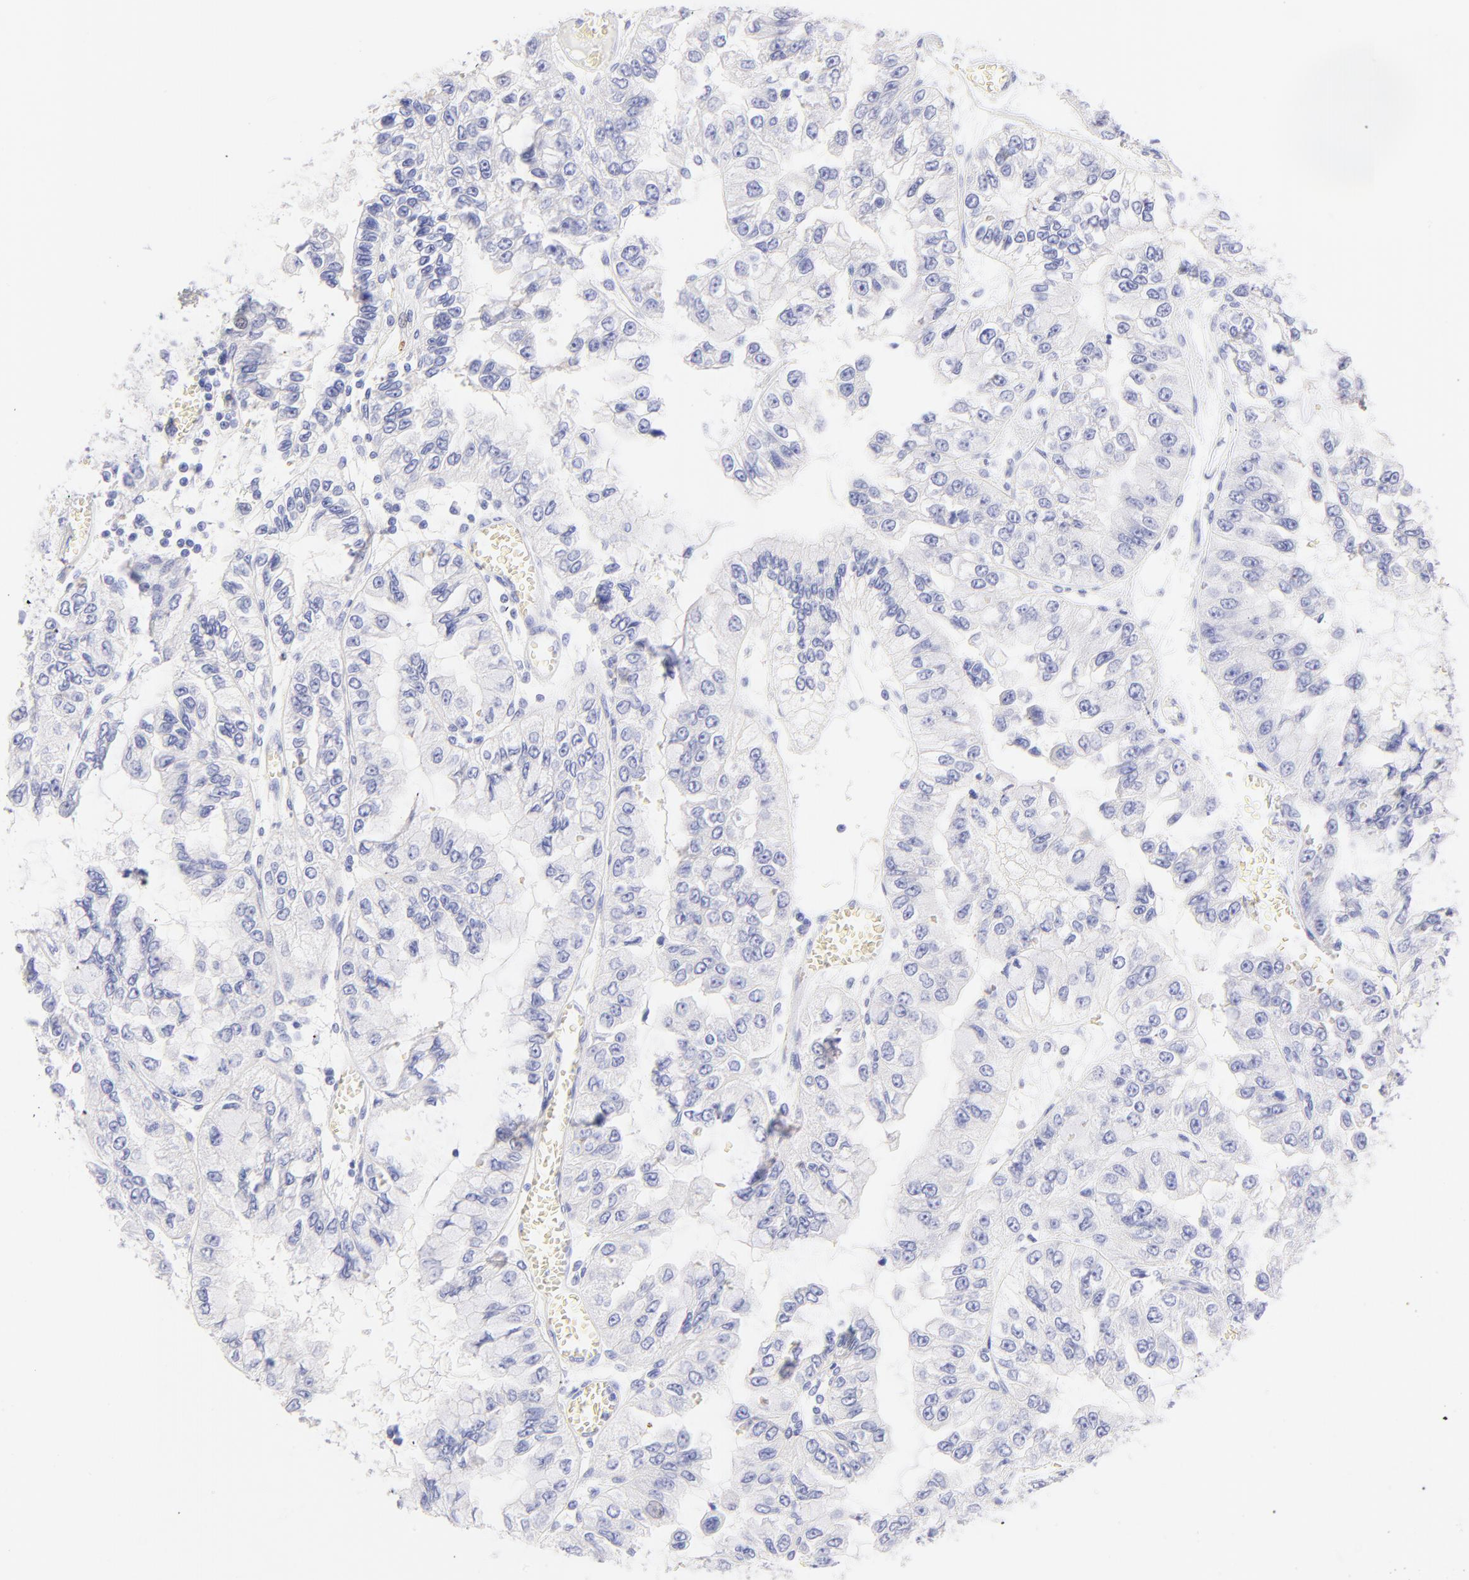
{"staining": {"intensity": "negative", "quantity": "none", "location": "none"}, "tissue": "liver cancer", "cell_type": "Tumor cells", "image_type": "cancer", "snomed": [{"axis": "morphology", "description": "Cholangiocarcinoma"}, {"axis": "topography", "description": "Liver"}], "caption": "The micrograph displays no significant staining in tumor cells of liver cancer (cholangiocarcinoma).", "gene": "FRMPD3", "patient": {"sex": "female", "age": 79}}